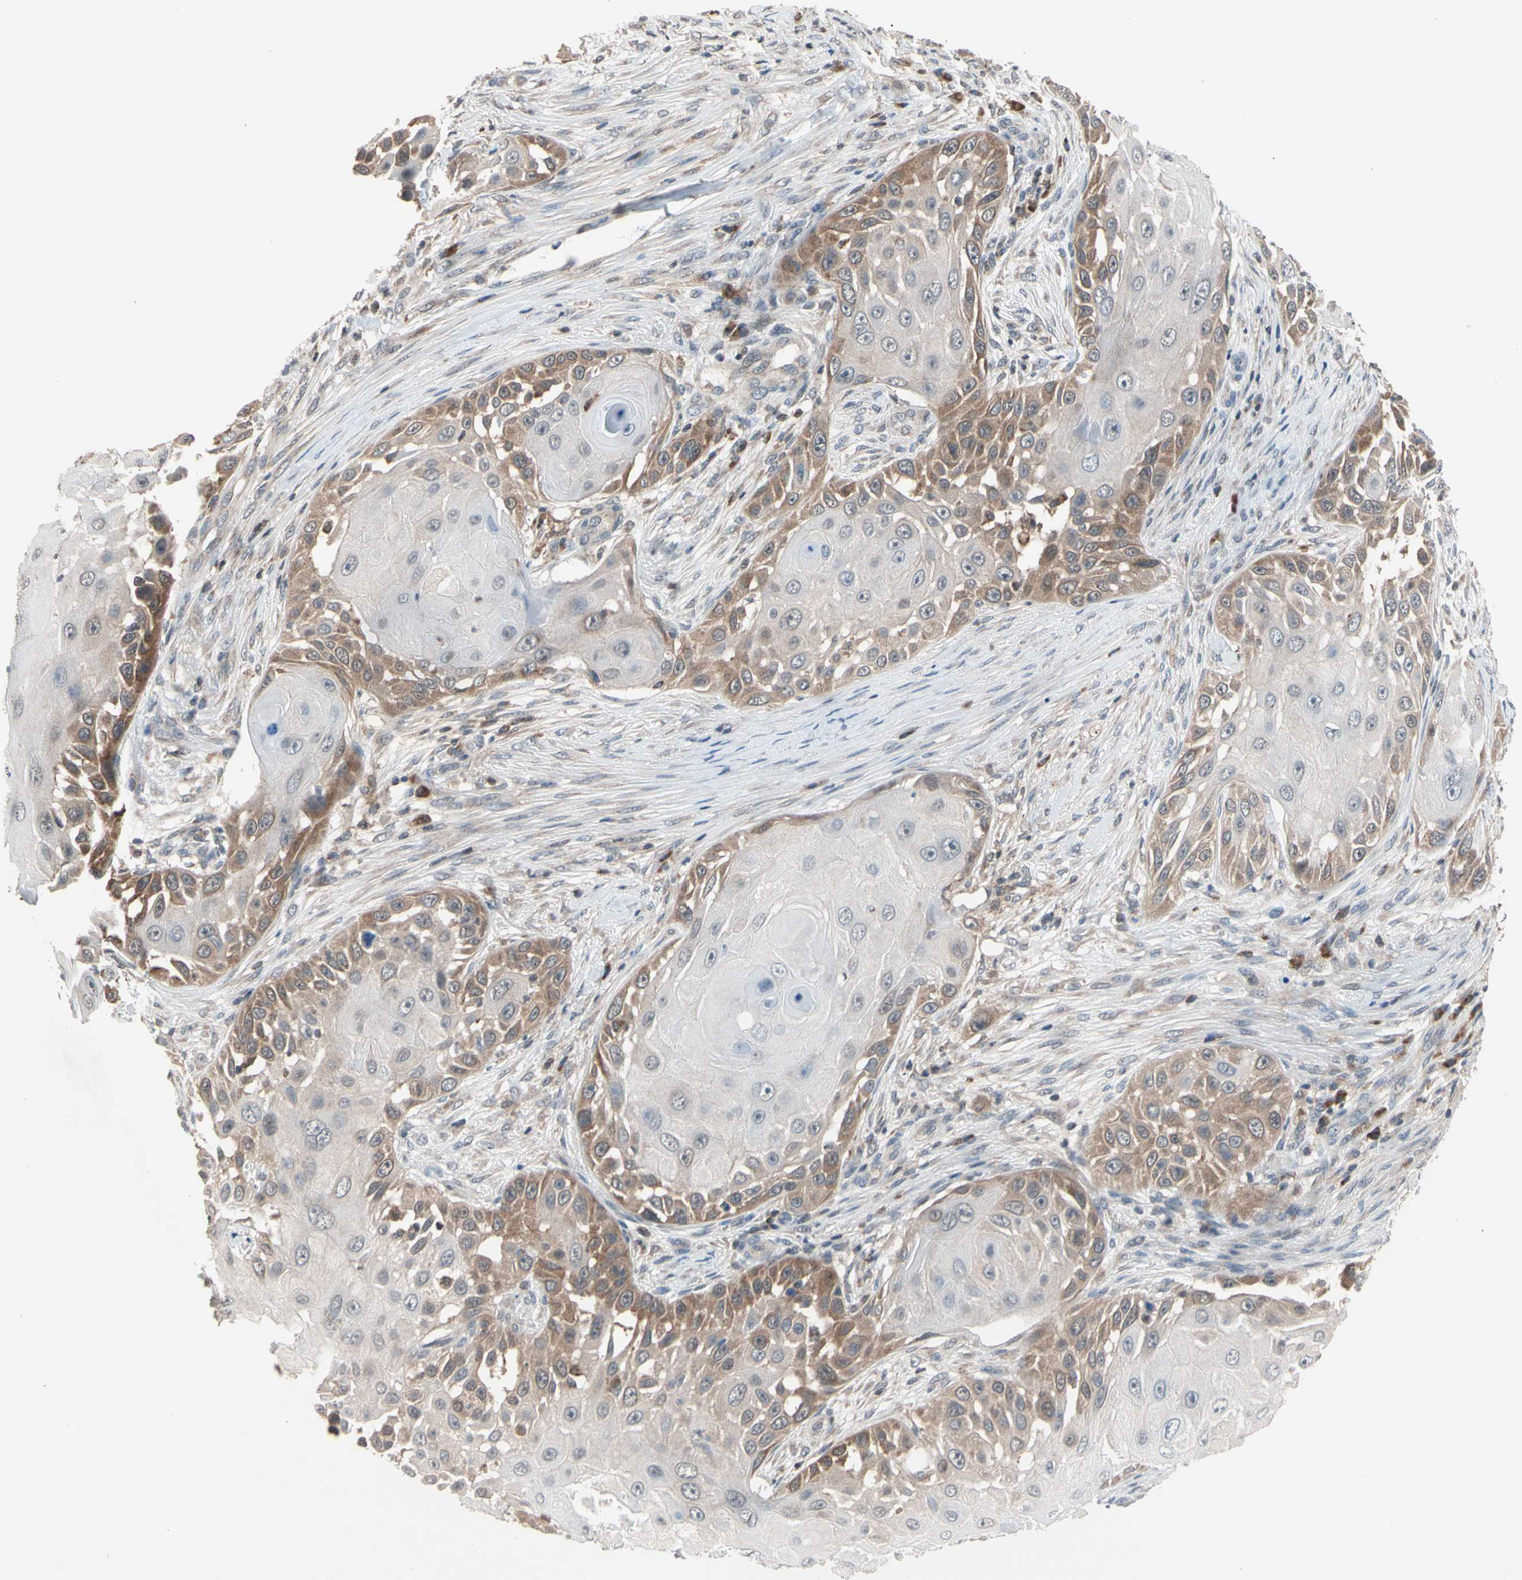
{"staining": {"intensity": "moderate", "quantity": "<25%", "location": "cytoplasmic/membranous"}, "tissue": "skin cancer", "cell_type": "Tumor cells", "image_type": "cancer", "snomed": [{"axis": "morphology", "description": "Squamous cell carcinoma, NOS"}, {"axis": "topography", "description": "Skin"}], "caption": "About <25% of tumor cells in skin cancer (squamous cell carcinoma) exhibit moderate cytoplasmic/membranous protein positivity as visualized by brown immunohistochemical staining.", "gene": "MTHFS", "patient": {"sex": "female", "age": 44}}